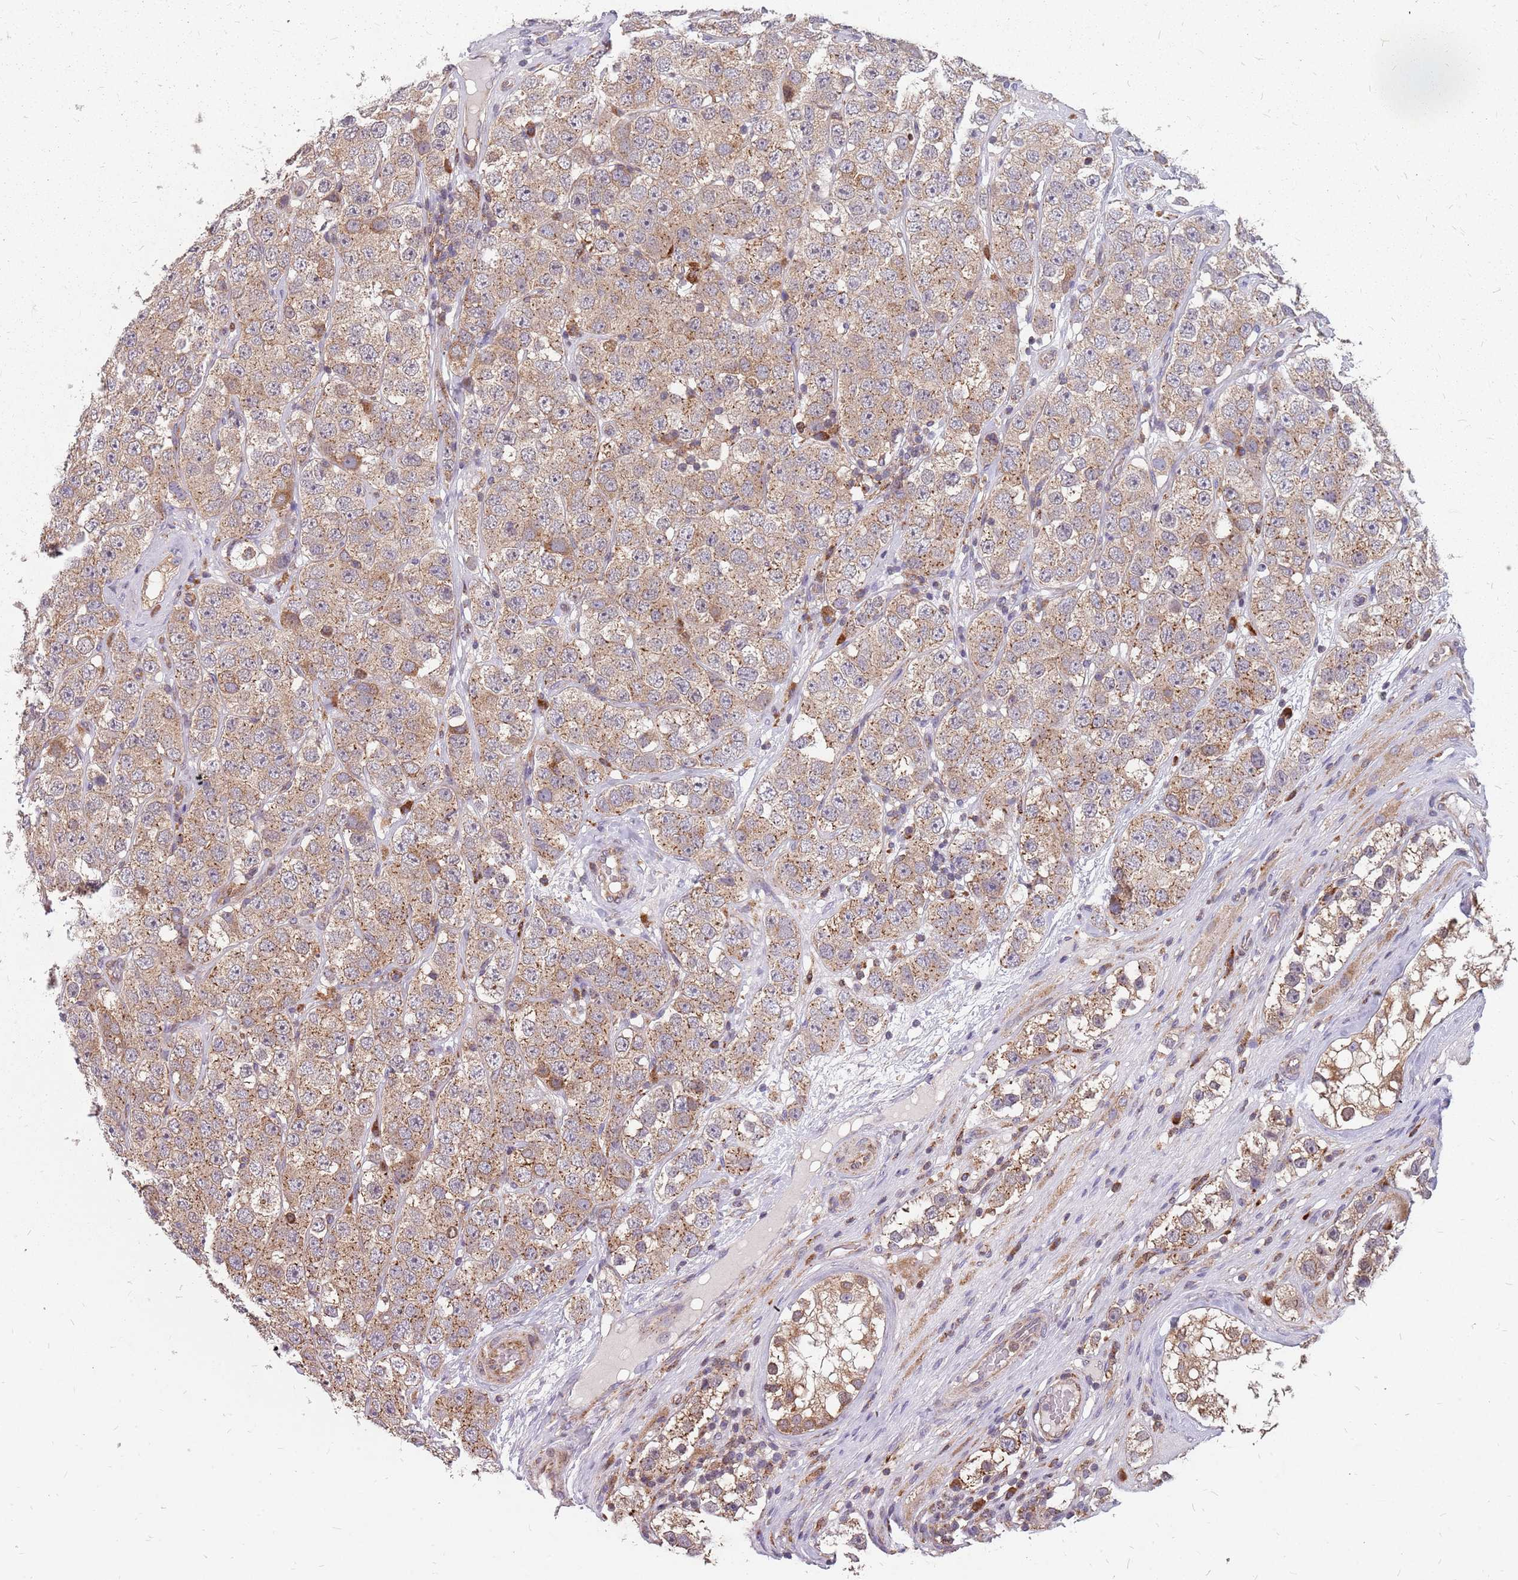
{"staining": {"intensity": "weak", "quantity": ">75%", "location": "cytoplasmic/membranous"}, "tissue": "testis cancer", "cell_type": "Tumor cells", "image_type": "cancer", "snomed": [{"axis": "morphology", "description": "Seminoma, NOS"}, {"axis": "topography", "description": "Testis"}], "caption": "IHC micrograph of human testis cancer (seminoma) stained for a protein (brown), which demonstrates low levels of weak cytoplasmic/membranous expression in approximately >75% of tumor cells.", "gene": "NME4", "patient": {"sex": "male", "age": 28}}